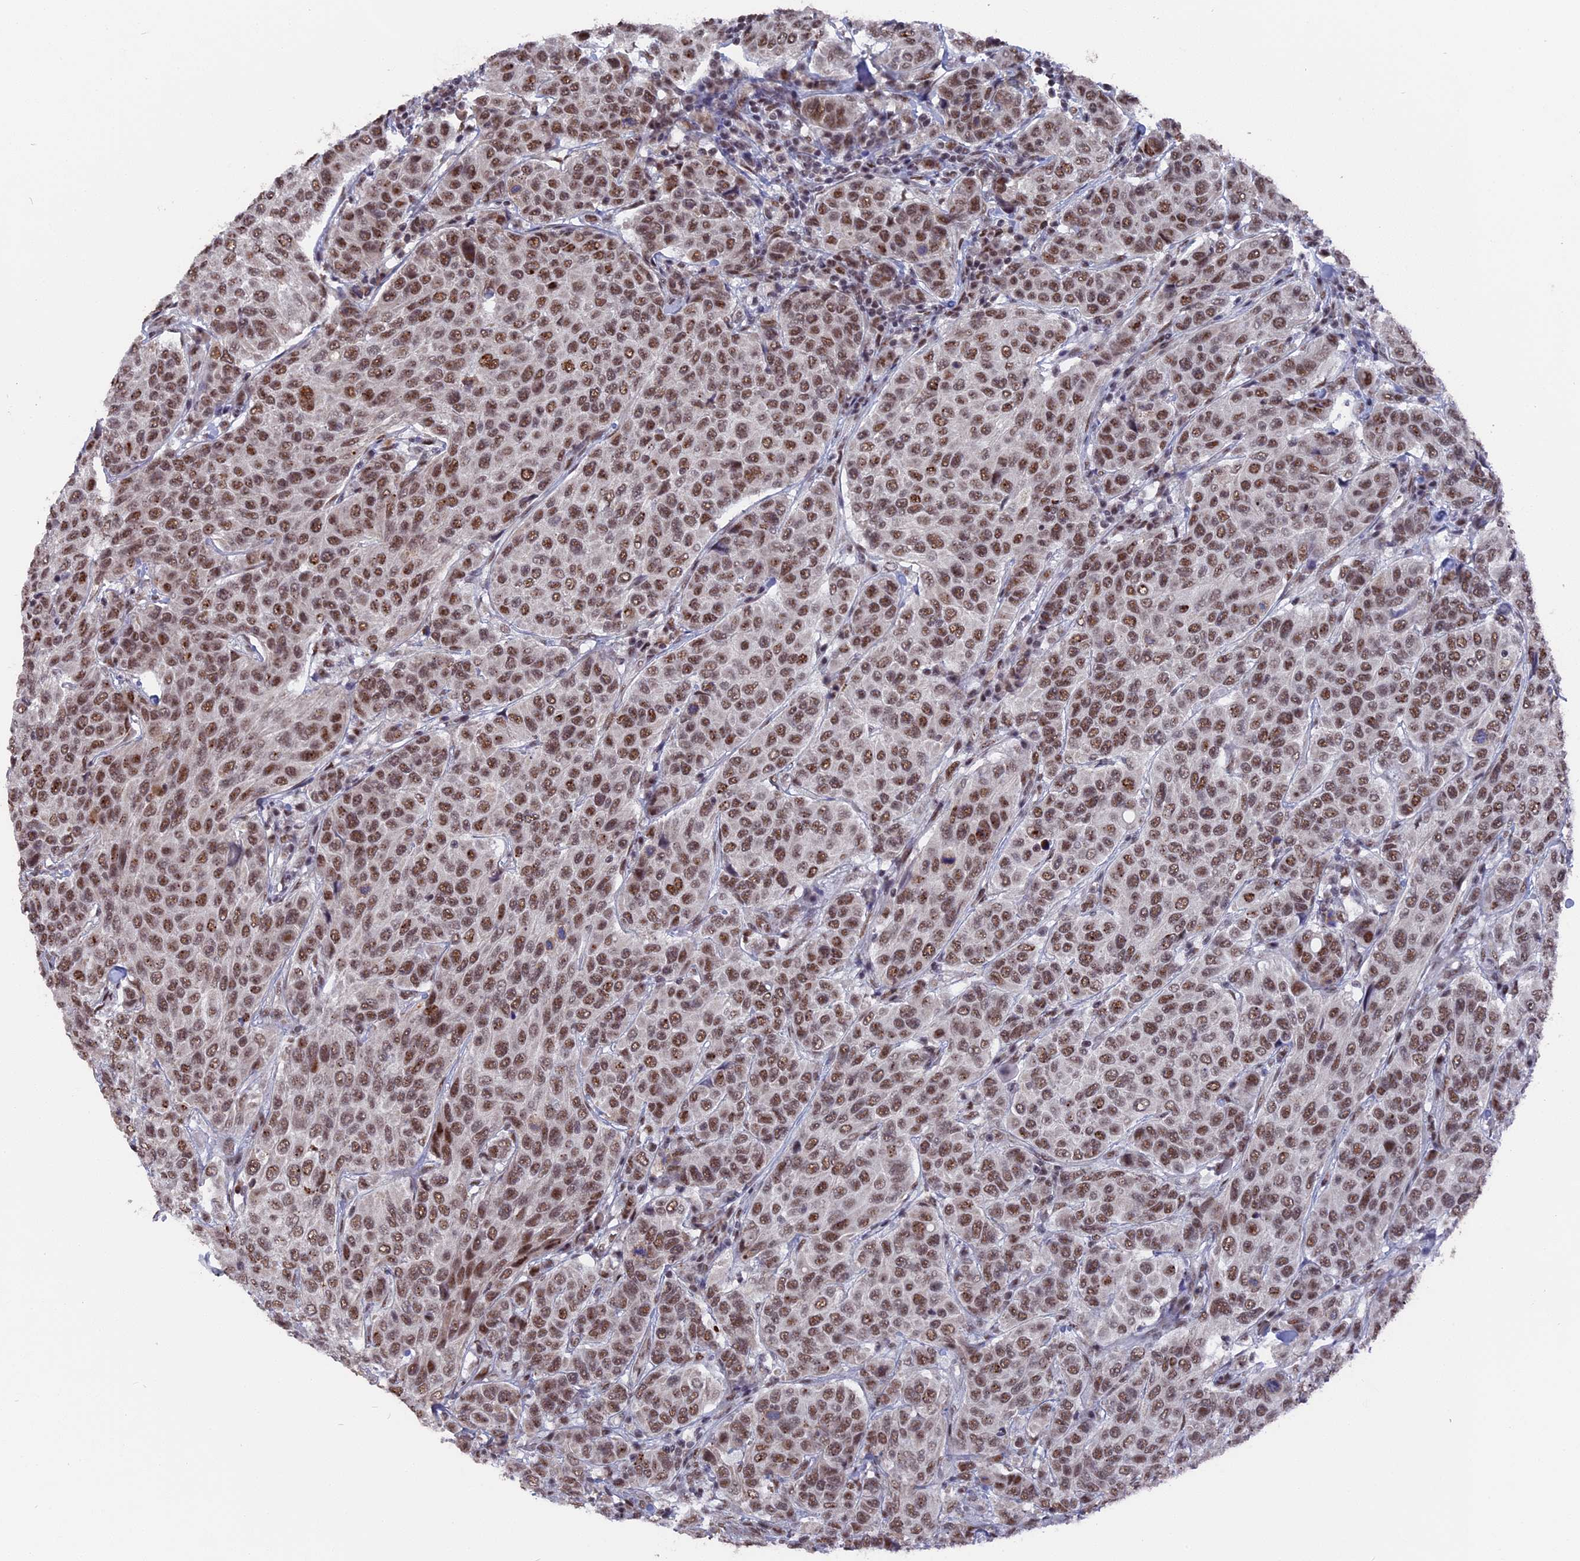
{"staining": {"intensity": "moderate", "quantity": ">75%", "location": "nuclear"}, "tissue": "breast cancer", "cell_type": "Tumor cells", "image_type": "cancer", "snomed": [{"axis": "morphology", "description": "Duct carcinoma"}, {"axis": "topography", "description": "Breast"}], "caption": "Infiltrating ductal carcinoma (breast) stained with a brown dye demonstrates moderate nuclear positive expression in about >75% of tumor cells.", "gene": "SF3A2", "patient": {"sex": "female", "age": 55}}